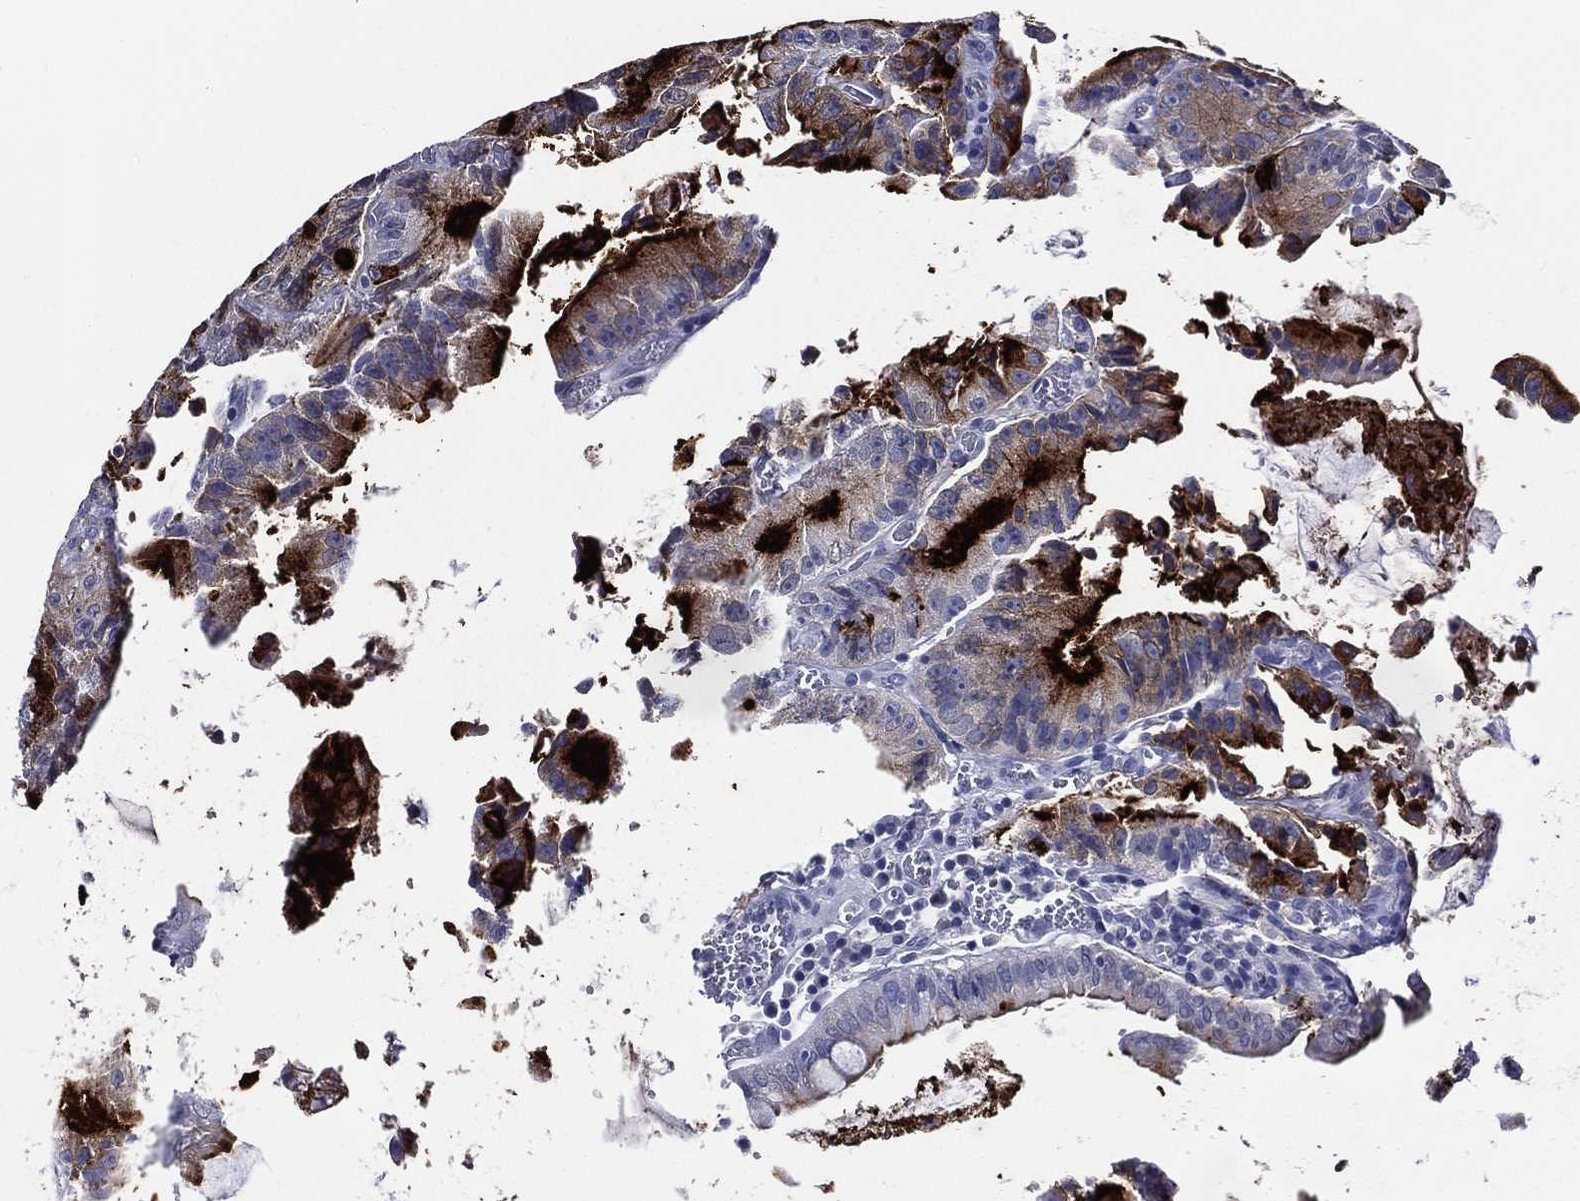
{"staining": {"intensity": "strong", "quantity": "25%-75%", "location": "cytoplasmic/membranous"}, "tissue": "colorectal cancer", "cell_type": "Tumor cells", "image_type": "cancer", "snomed": [{"axis": "morphology", "description": "Adenocarcinoma, NOS"}, {"axis": "topography", "description": "Colon"}], "caption": "About 25%-75% of tumor cells in colorectal cancer demonstrate strong cytoplasmic/membranous protein staining as visualized by brown immunohistochemical staining.", "gene": "ACE2", "patient": {"sex": "female", "age": 86}}